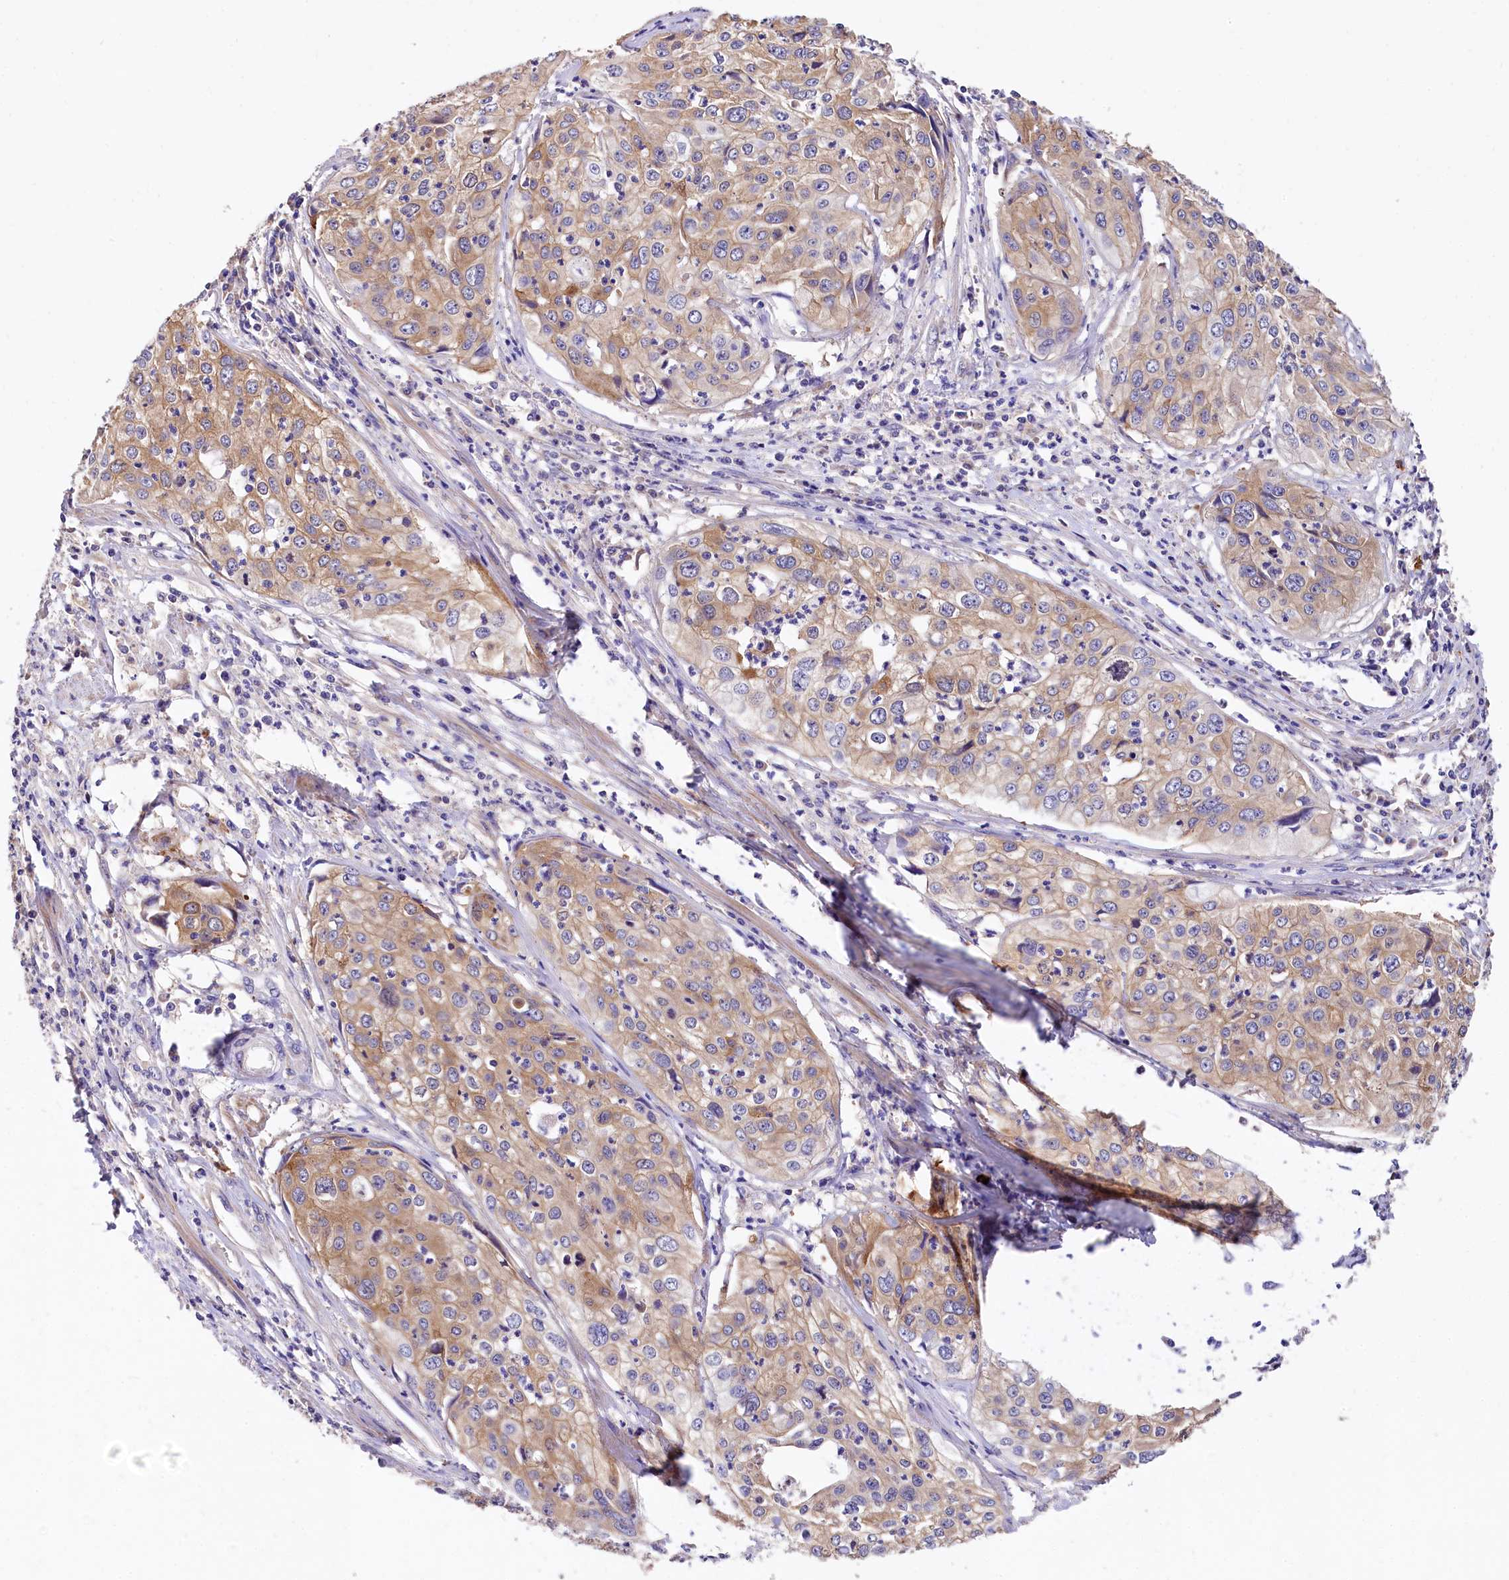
{"staining": {"intensity": "weak", "quantity": "25%-75%", "location": "cytoplasmic/membranous"}, "tissue": "cervical cancer", "cell_type": "Tumor cells", "image_type": "cancer", "snomed": [{"axis": "morphology", "description": "Squamous cell carcinoma, NOS"}, {"axis": "topography", "description": "Cervix"}], "caption": "Immunohistochemical staining of cervical cancer reveals low levels of weak cytoplasmic/membranous staining in approximately 25%-75% of tumor cells.", "gene": "EPS8L2", "patient": {"sex": "female", "age": 31}}